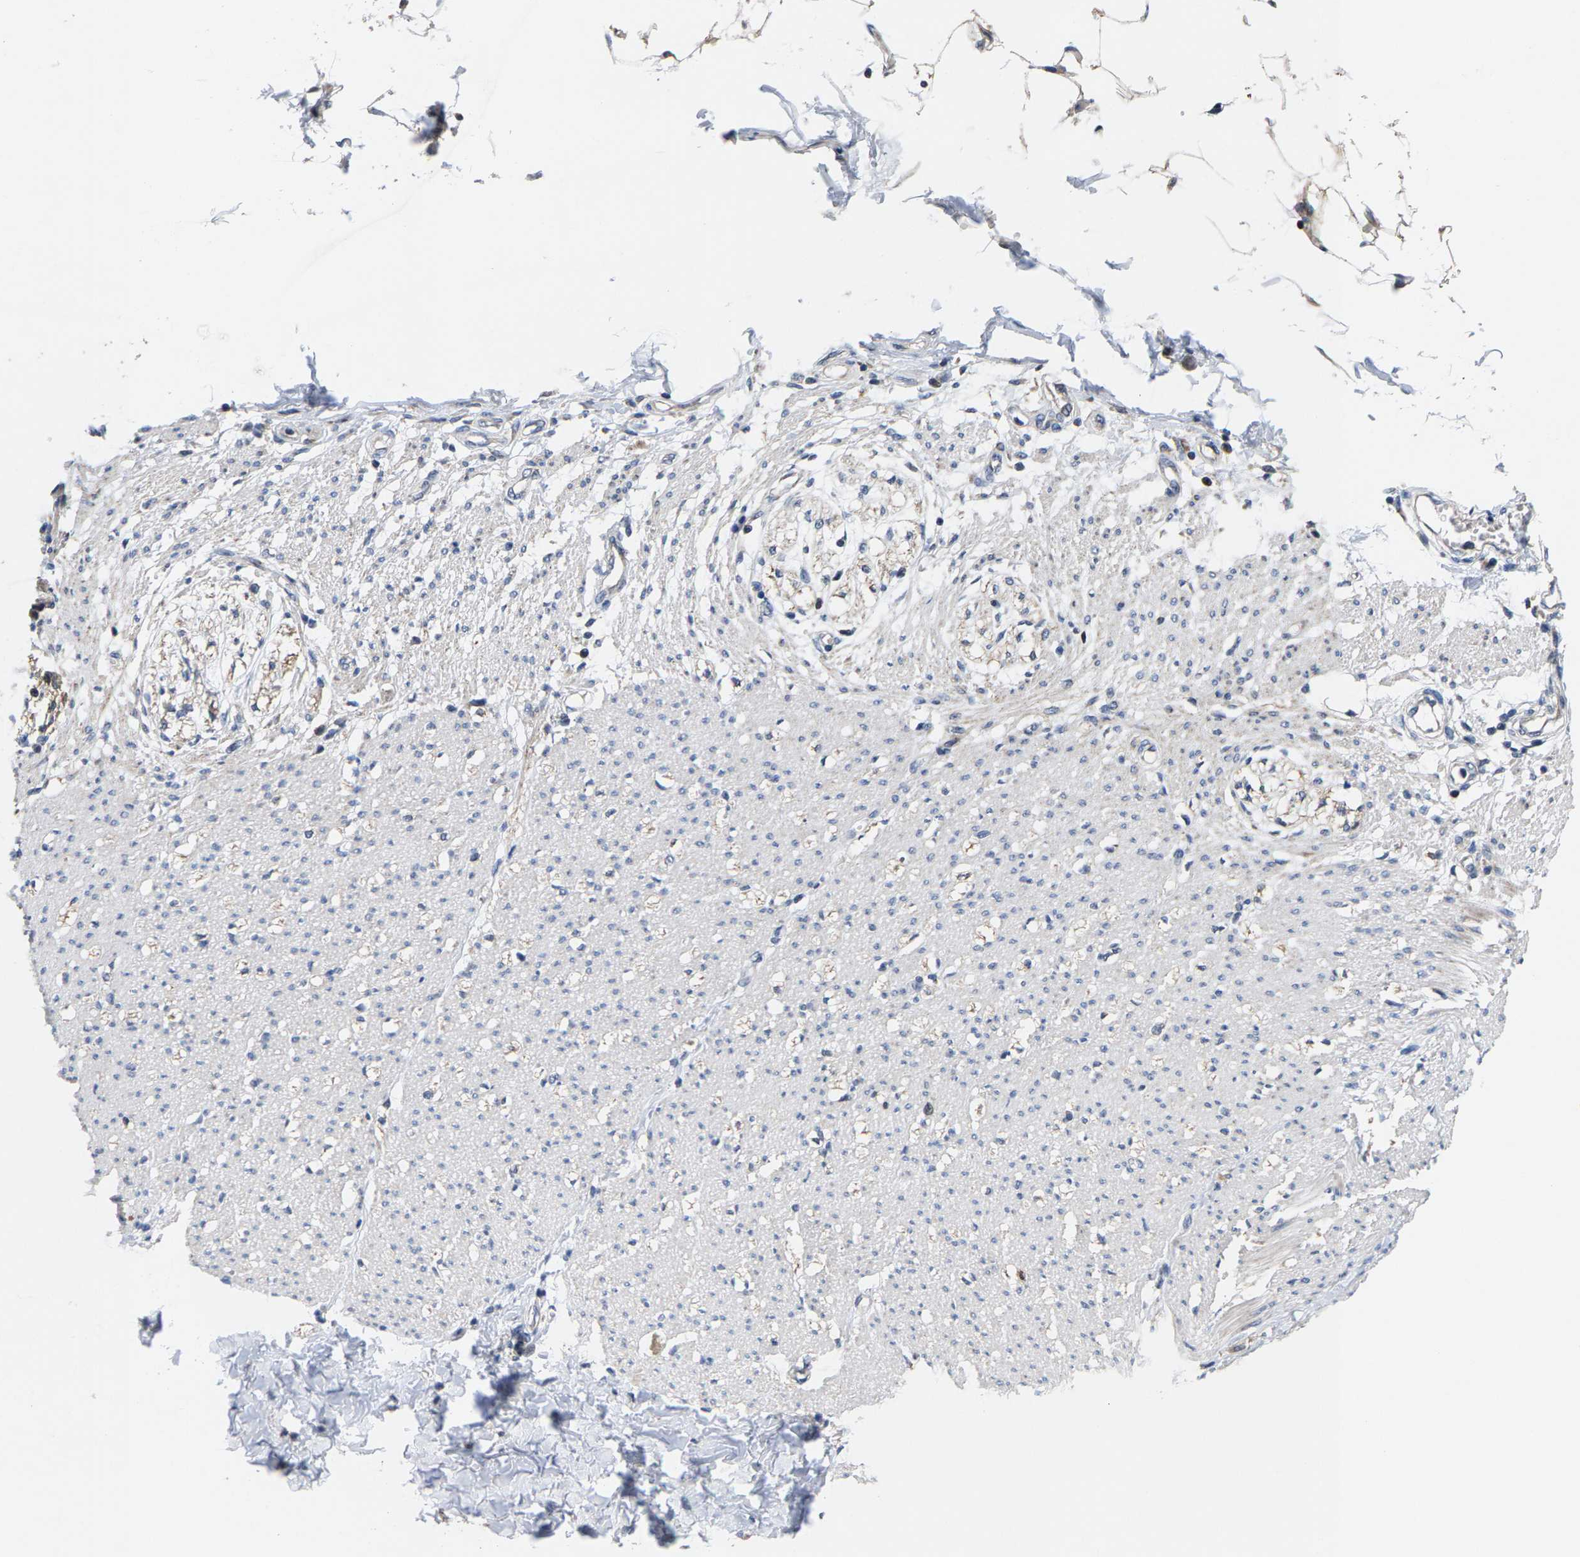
{"staining": {"intensity": "moderate", "quantity": "25%-75%", "location": "cytoplasmic/membranous"}, "tissue": "smooth muscle", "cell_type": "Smooth muscle cells", "image_type": "normal", "snomed": [{"axis": "morphology", "description": "Normal tissue, NOS"}, {"axis": "morphology", "description": "Adenocarcinoma, NOS"}, {"axis": "topography", "description": "Colon"}, {"axis": "topography", "description": "Peripheral nerve tissue"}], "caption": "This micrograph reveals immunohistochemistry staining of unremarkable smooth muscle, with medium moderate cytoplasmic/membranous staining in approximately 25%-75% of smooth muscle cells.", "gene": "TDRKH", "patient": {"sex": "male", "age": 14}}